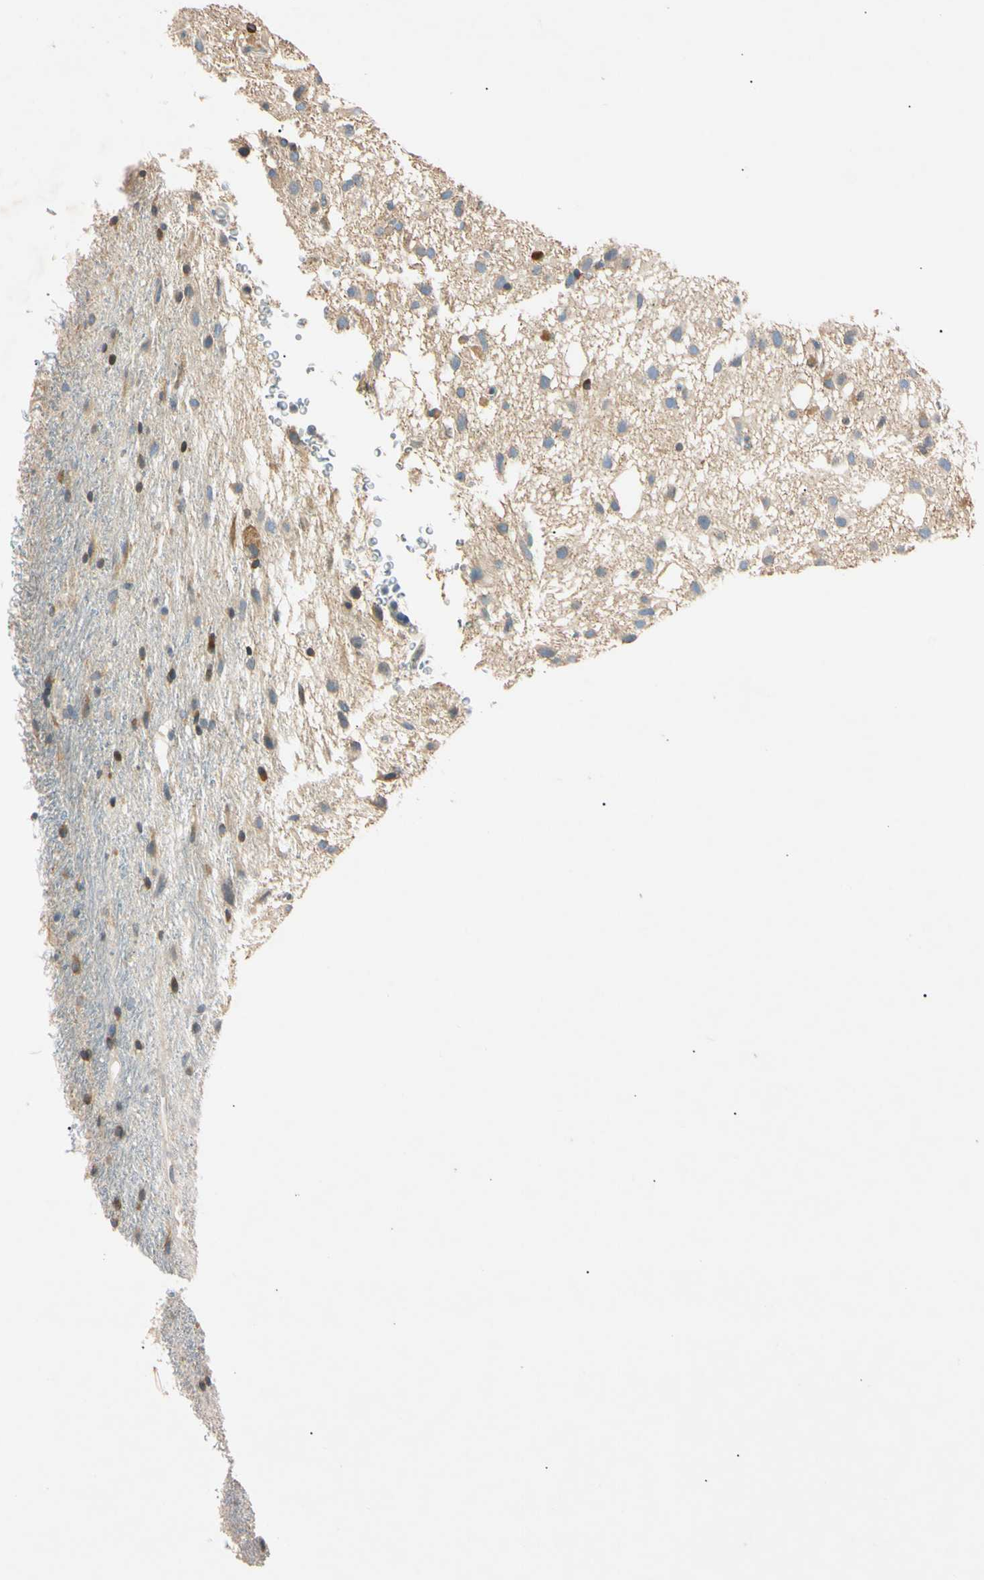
{"staining": {"intensity": "weak", "quantity": "25%-75%", "location": "cytoplasmic/membranous"}, "tissue": "glioma", "cell_type": "Tumor cells", "image_type": "cancer", "snomed": [{"axis": "morphology", "description": "Glioma, malignant, Low grade"}, {"axis": "topography", "description": "Brain"}], "caption": "Malignant glioma (low-grade) tissue reveals weak cytoplasmic/membranous staining in approximately 25%-75% of tumor cells The protein is shown in brown color, while the nuclei are stained blue.", "gene": "DNAJB12", "patient": {"sex": "male", "age": 77}}